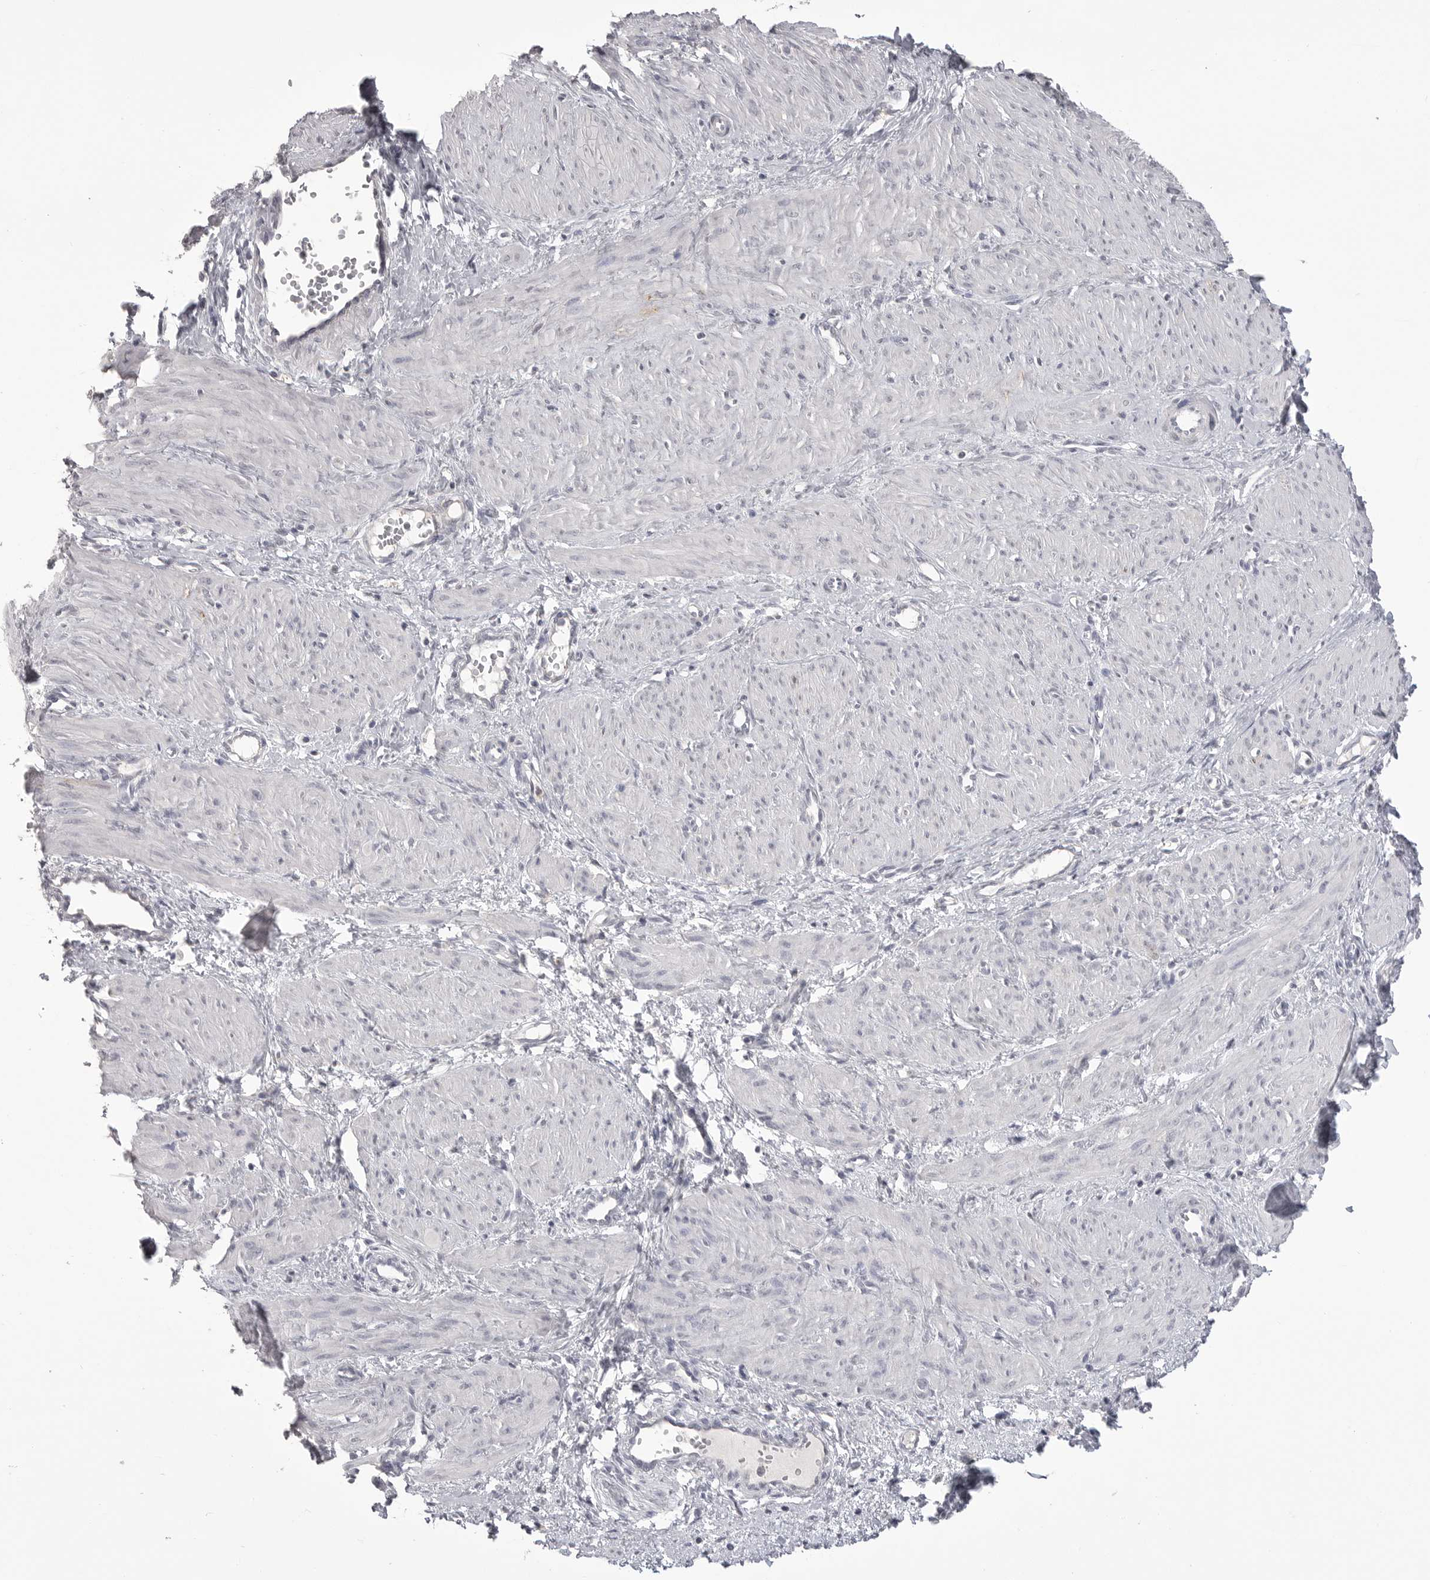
{"staining": {"intensity": "negative", "quantity": "none", "location": "none"}, "tissue": "smooth muscle", "cell_type": "Smooth muscle cells", "image_type": "normal", "snomed": [{"axis": "morphology", "description": "Normal tissue, NOS"}, {"axis": "topography", "description": "Endometrium"}], "caption": "Immunohistochemistry (IHC) of normal human smooth muscle shows no expression in smooth muscle cells. (Brightfield microscopy of DAB (3,3'-diaminobenzidine) immunohistochemistry at high magnification).", "gene": "TIMP1", "patient": {"sex": "female", "age": 33}}